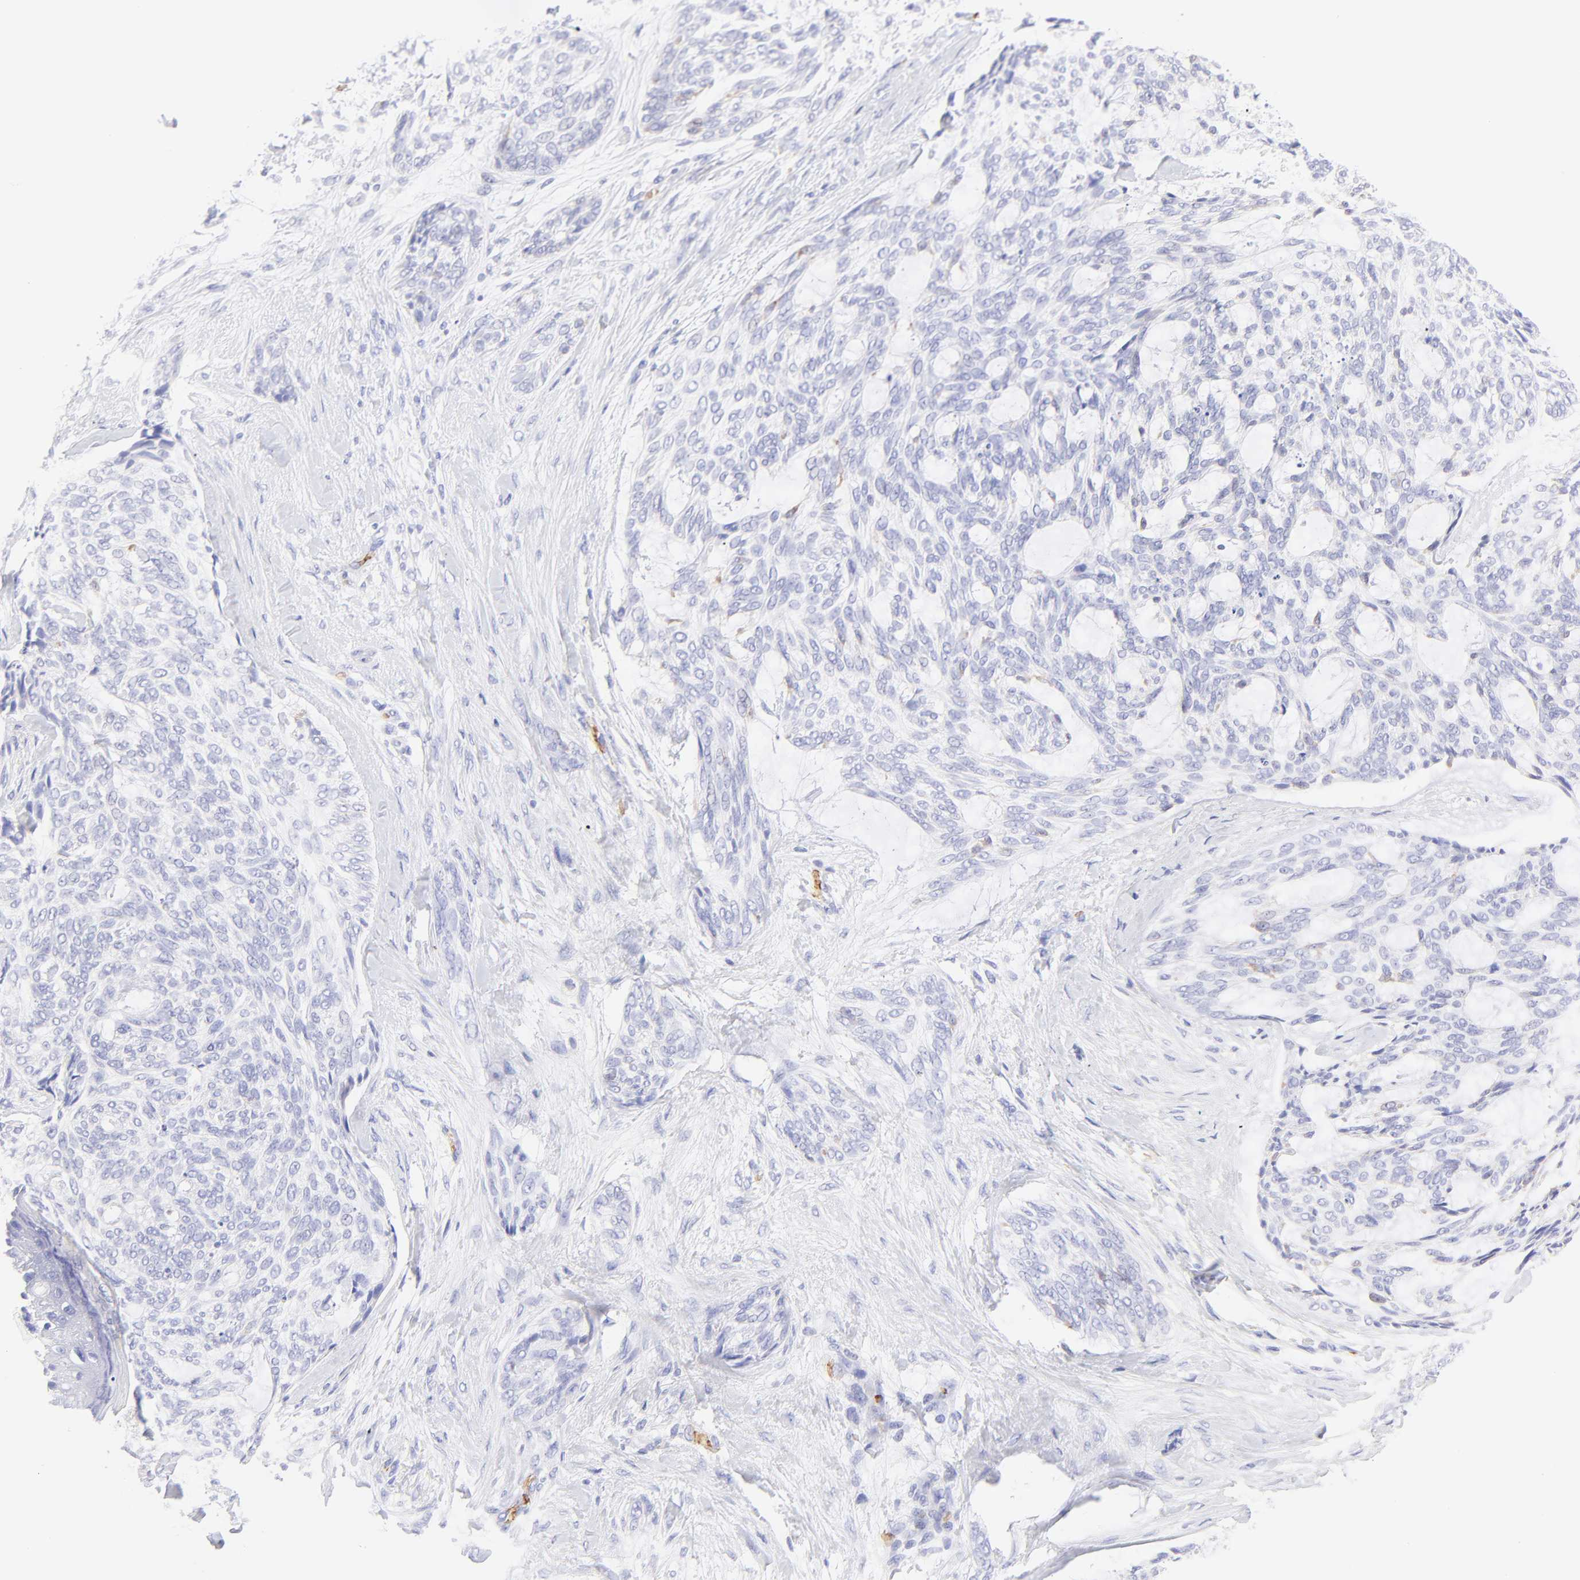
{"staining": {"intensity": "negative", "quantity": "none", "location": "none"}, "tissue": "skin cancer", "cell_type": "Tumor cells", "image_type": "cancer", "snomed": [{"axis": "morphology", "description": "Normal tissue, NOS"}, {"axis": "morphology", "description": "Basal cell carcinoma"}, {"axis": "topography", "description": "Skin"}], "caption": "Skin cancer (basal cell carcinoma) was stained to show a protein in brown. There is no significant staining in tumor cells. (DAB (3,3'-diaminobenzidine) immunohistochemistry (IHC), high magnification).", "gene": "FRMPD3", "patient": {"sex": "female", "age": 71}}